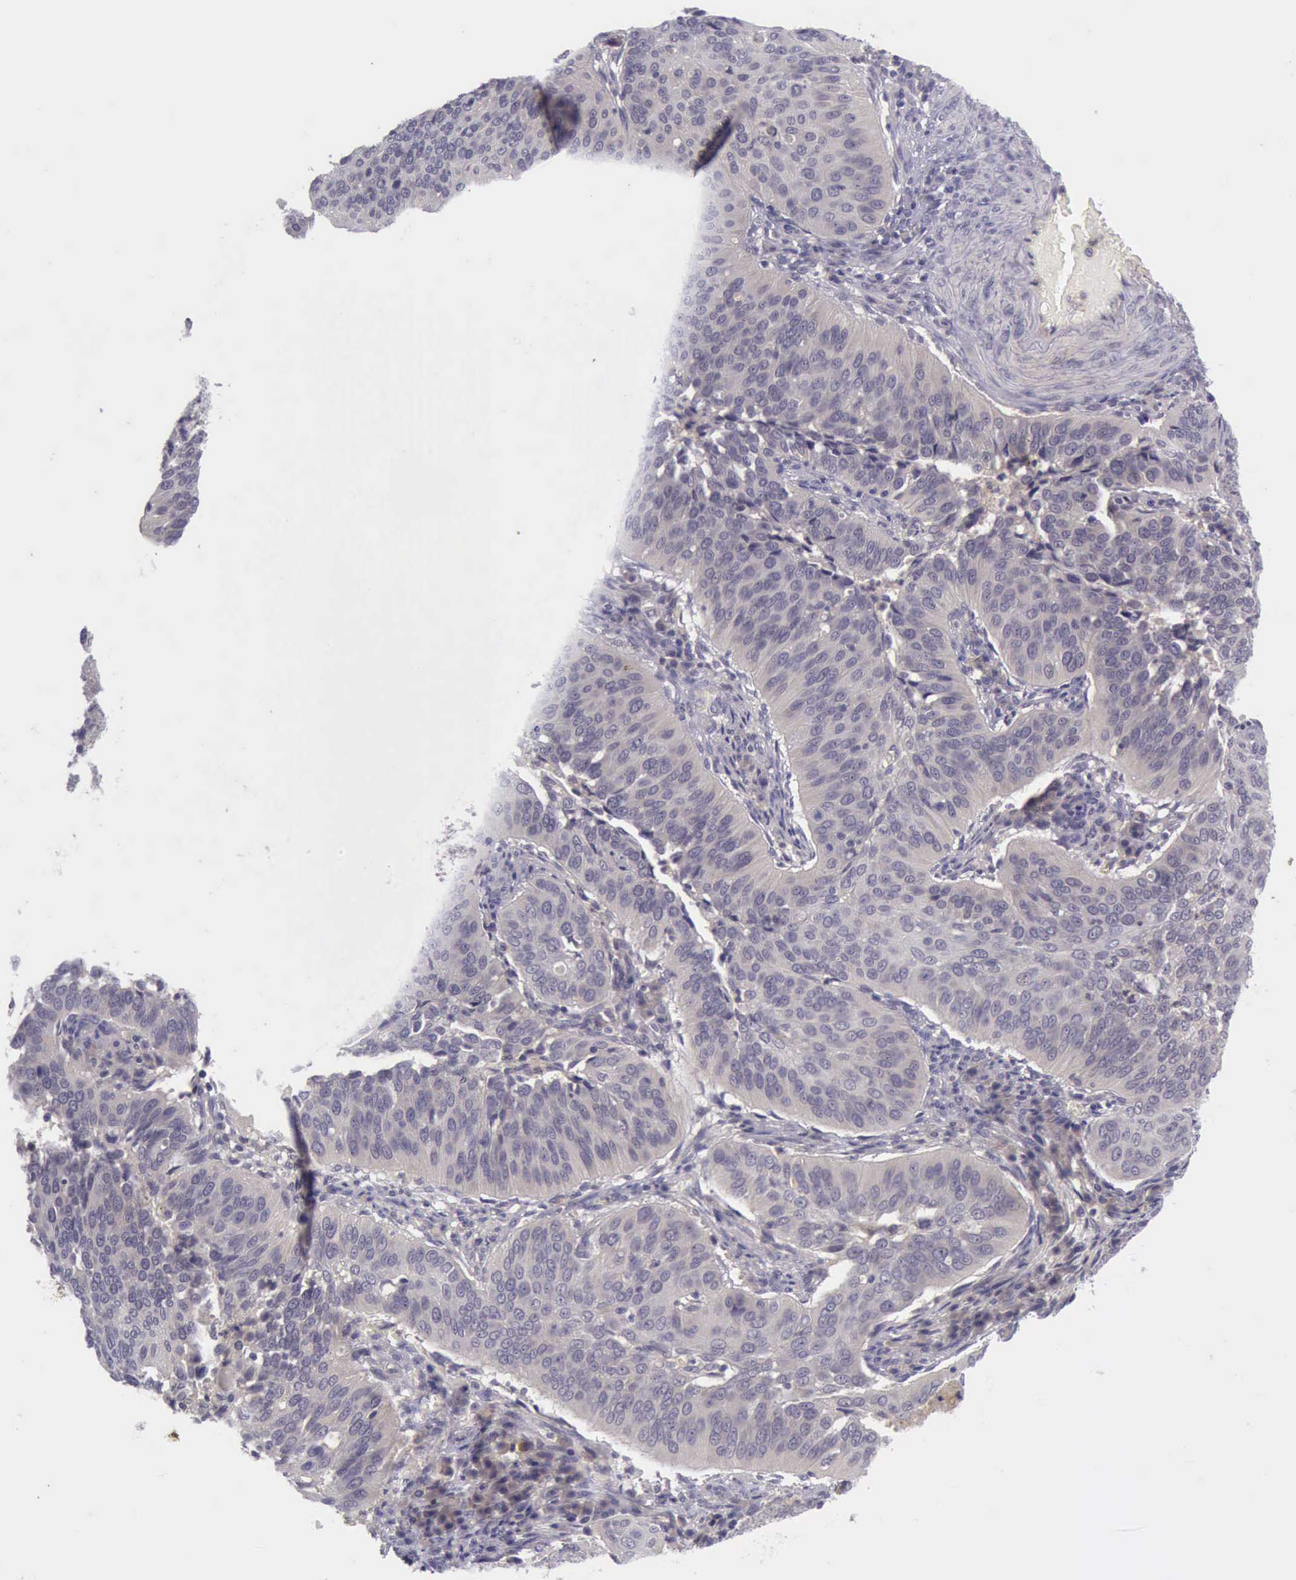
{"staining": {"intensity": "weak", "quantity": ">75%", "location": "cytoplasmic/membranous"}, "tissue": "cervical cancer", "cell_type": "Tumor cells", "image_type": "cancer", "snomed": [{"axis": "morphology", "description": "Squamous cell carcinoma, NOS"}, {"axis": "topography", "description": "Cervix"}], "caption": "Immunohistochemical staining of human squamous cell carcinoma (cervical) reveals weak cytoplasmic/membranous protein staining in about >75% of tumor cells. (IHC, brightfield microscopy, high magnification).", "gene": "ARNT2", "patient": {"sex": "female", "age": 39}}